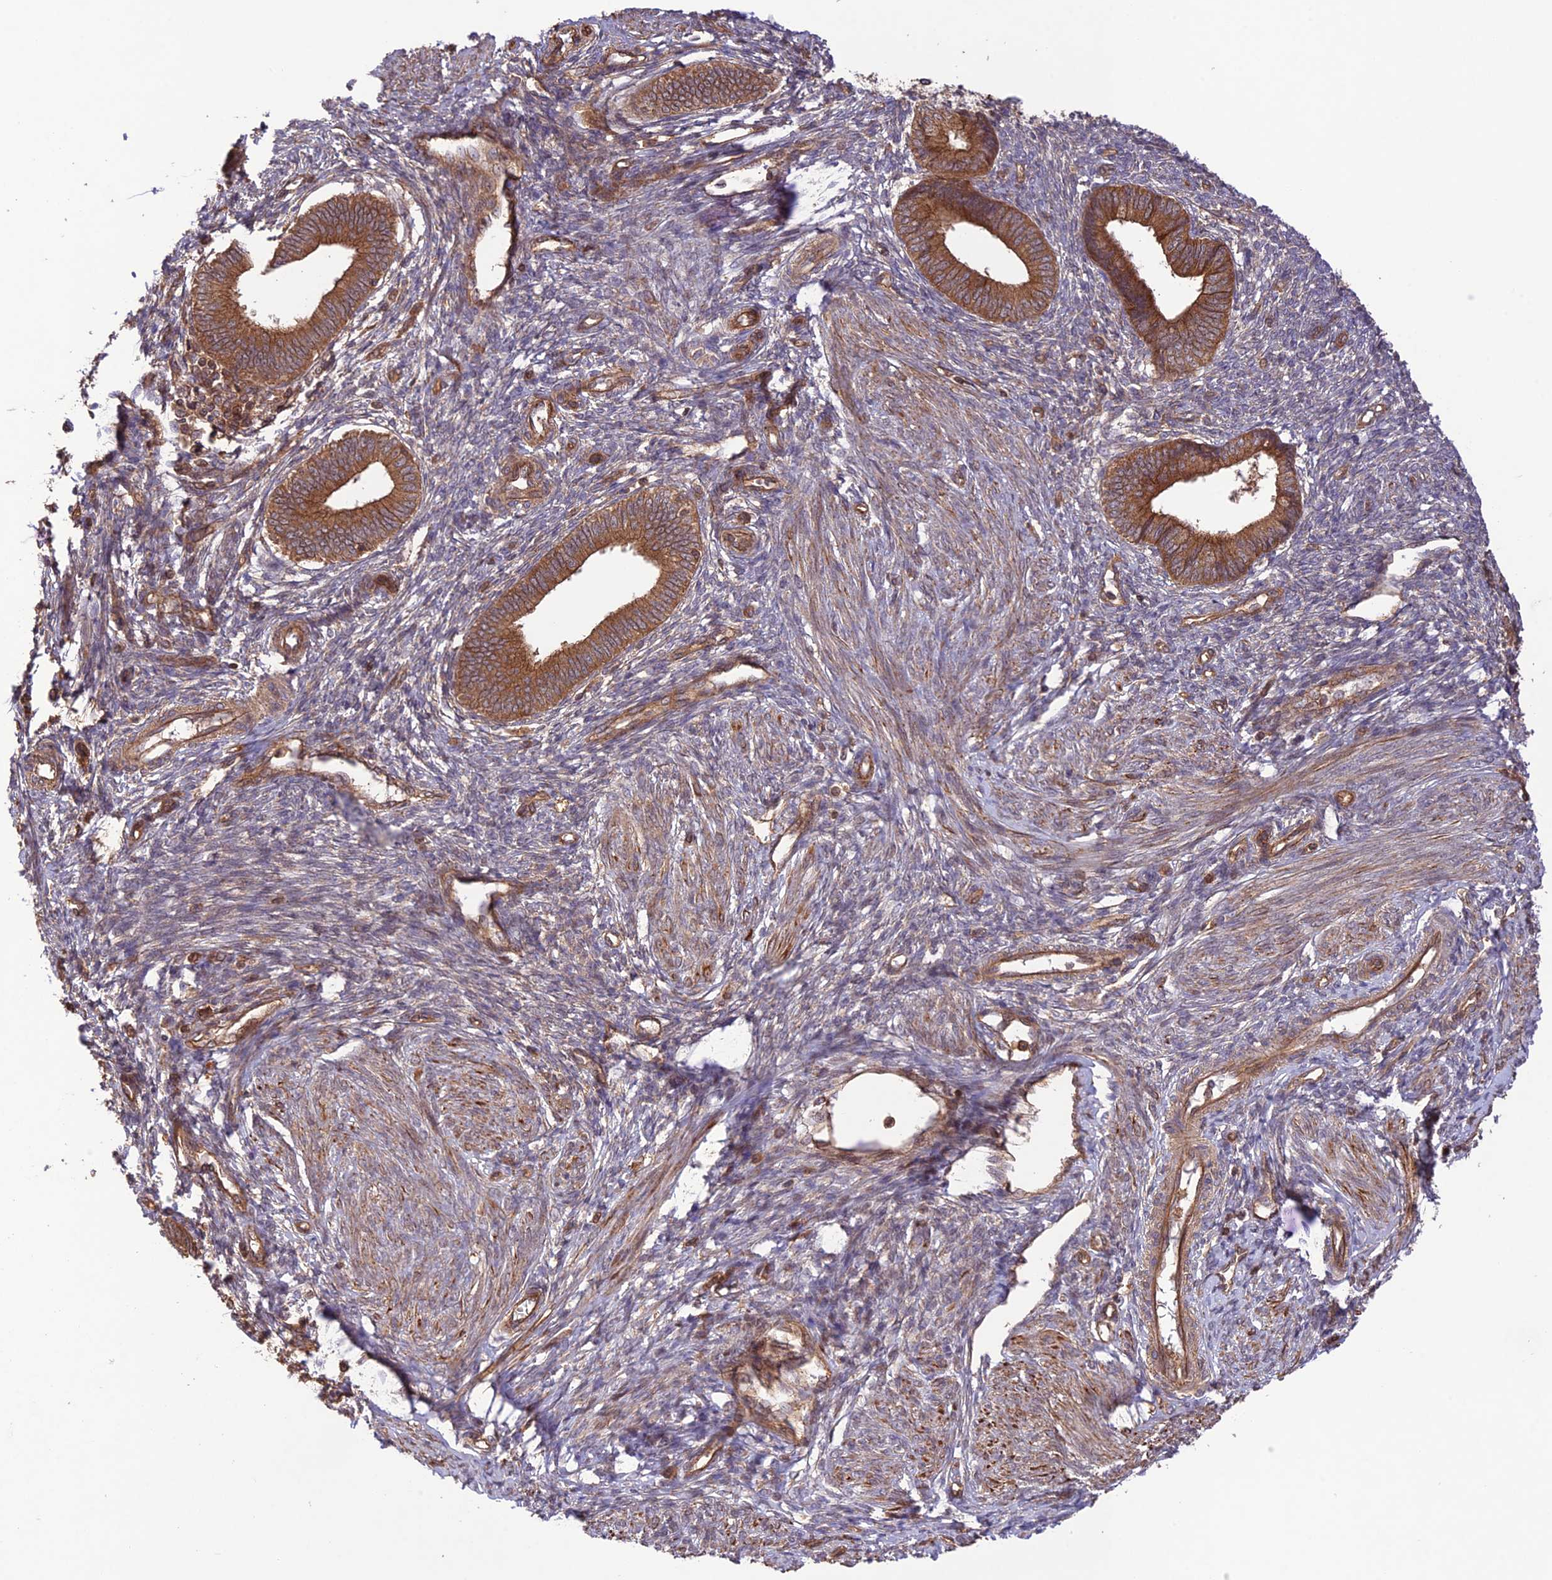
{"staining": {"intensity": "weak", "quantity": "<25%", "location": "cytoplasmic/membranous"}, "tissue": "endometrium", "cell_type": "Cells in endometrial stroma", "image_type": "normal", "snomed": [{"axis": "morphology", "description": "Normal tissue, NOS"}, {"axis": "topography", "description": "Endometrium"}], "caption": "The micrograph shows no significant staining in cells in endometrial stroma of endometrium. The staining was performed using DAB to visualize the protein expression in brown, while the nuclei were stained in blue with hematoxylin (Magnification: 20x).", "gene": "FCHSD1", "patient": {"sex": "female", "age": 46}}